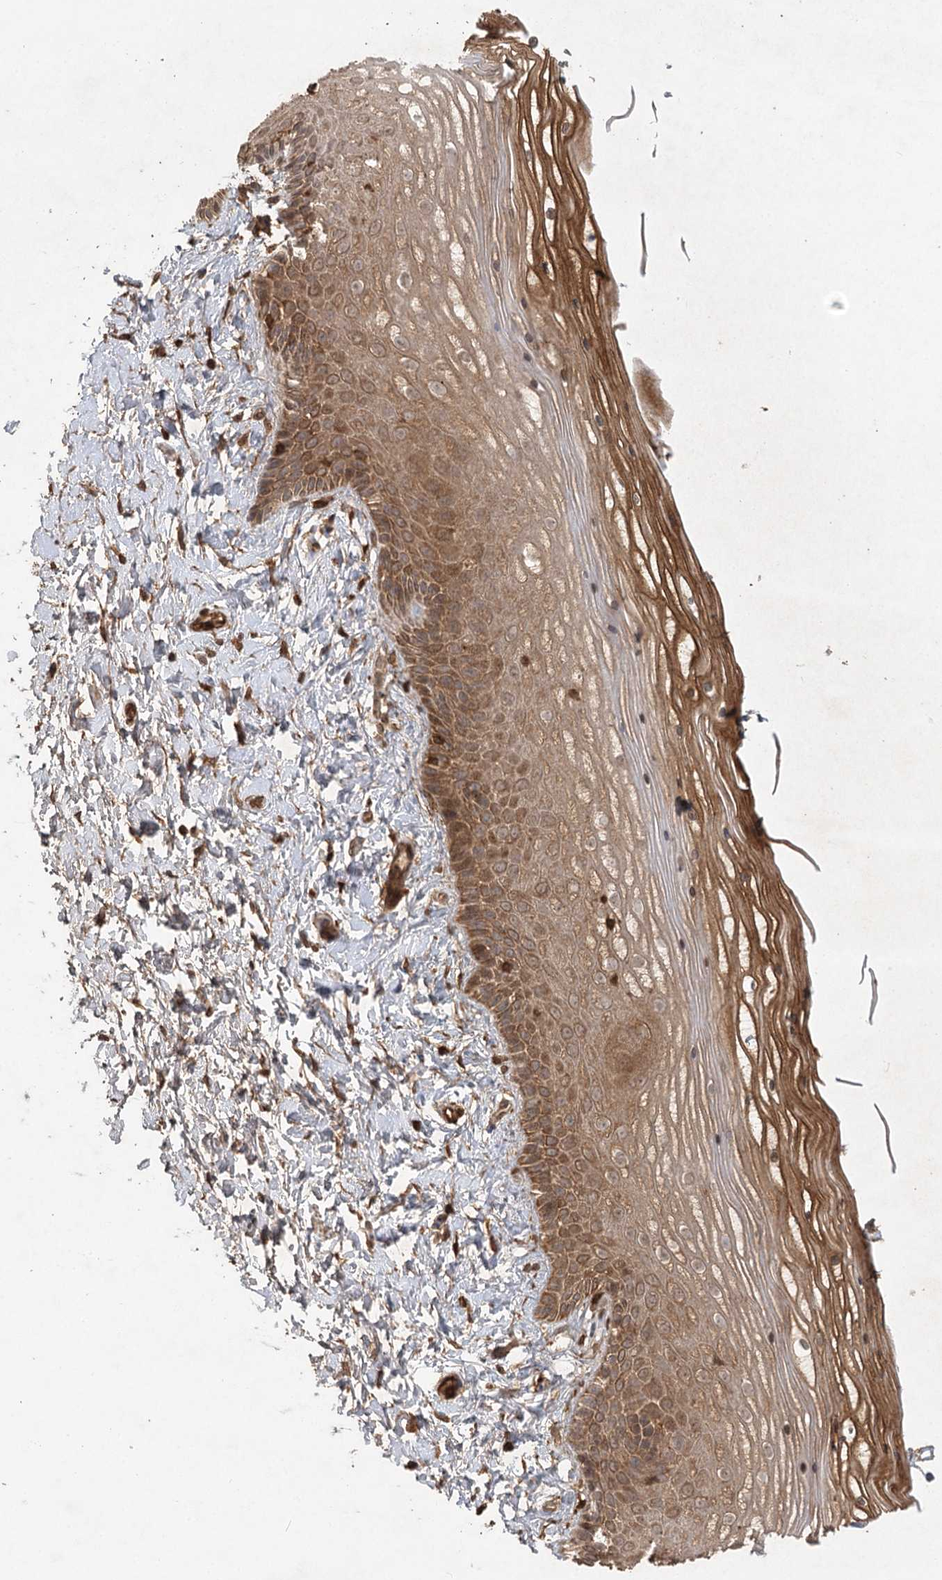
{"staining": {"intensity": "moderate", "quantity": ">75%", "location": "cytoplasmic/membranous"}, "tissue": "vagina", "cell_type": "Squamous epithelial cells", "image_type": "normal", "snomed": [{"axis": "morphology", "description": "Normal tissue, NOS"}, {"axis": "topography", "description": "Vagina"}, {"axis": "topography", "description": "Cervix"}], "caption": "High-magnification brightfield microscopy of normal vagina stained with DAB (brown) and counterstained with hematoxylin (blue). squamous epithelial cells exhibit moderate cytoplasmic/membranous positivity is present in about>75% of cells. The protein is stained brown, and the nuclei are stained in blue (DAB IHC with brightfield microscopy, high magnification).", "gene": "ARL13A", "patient": {"sex": "female", "age": 40}}